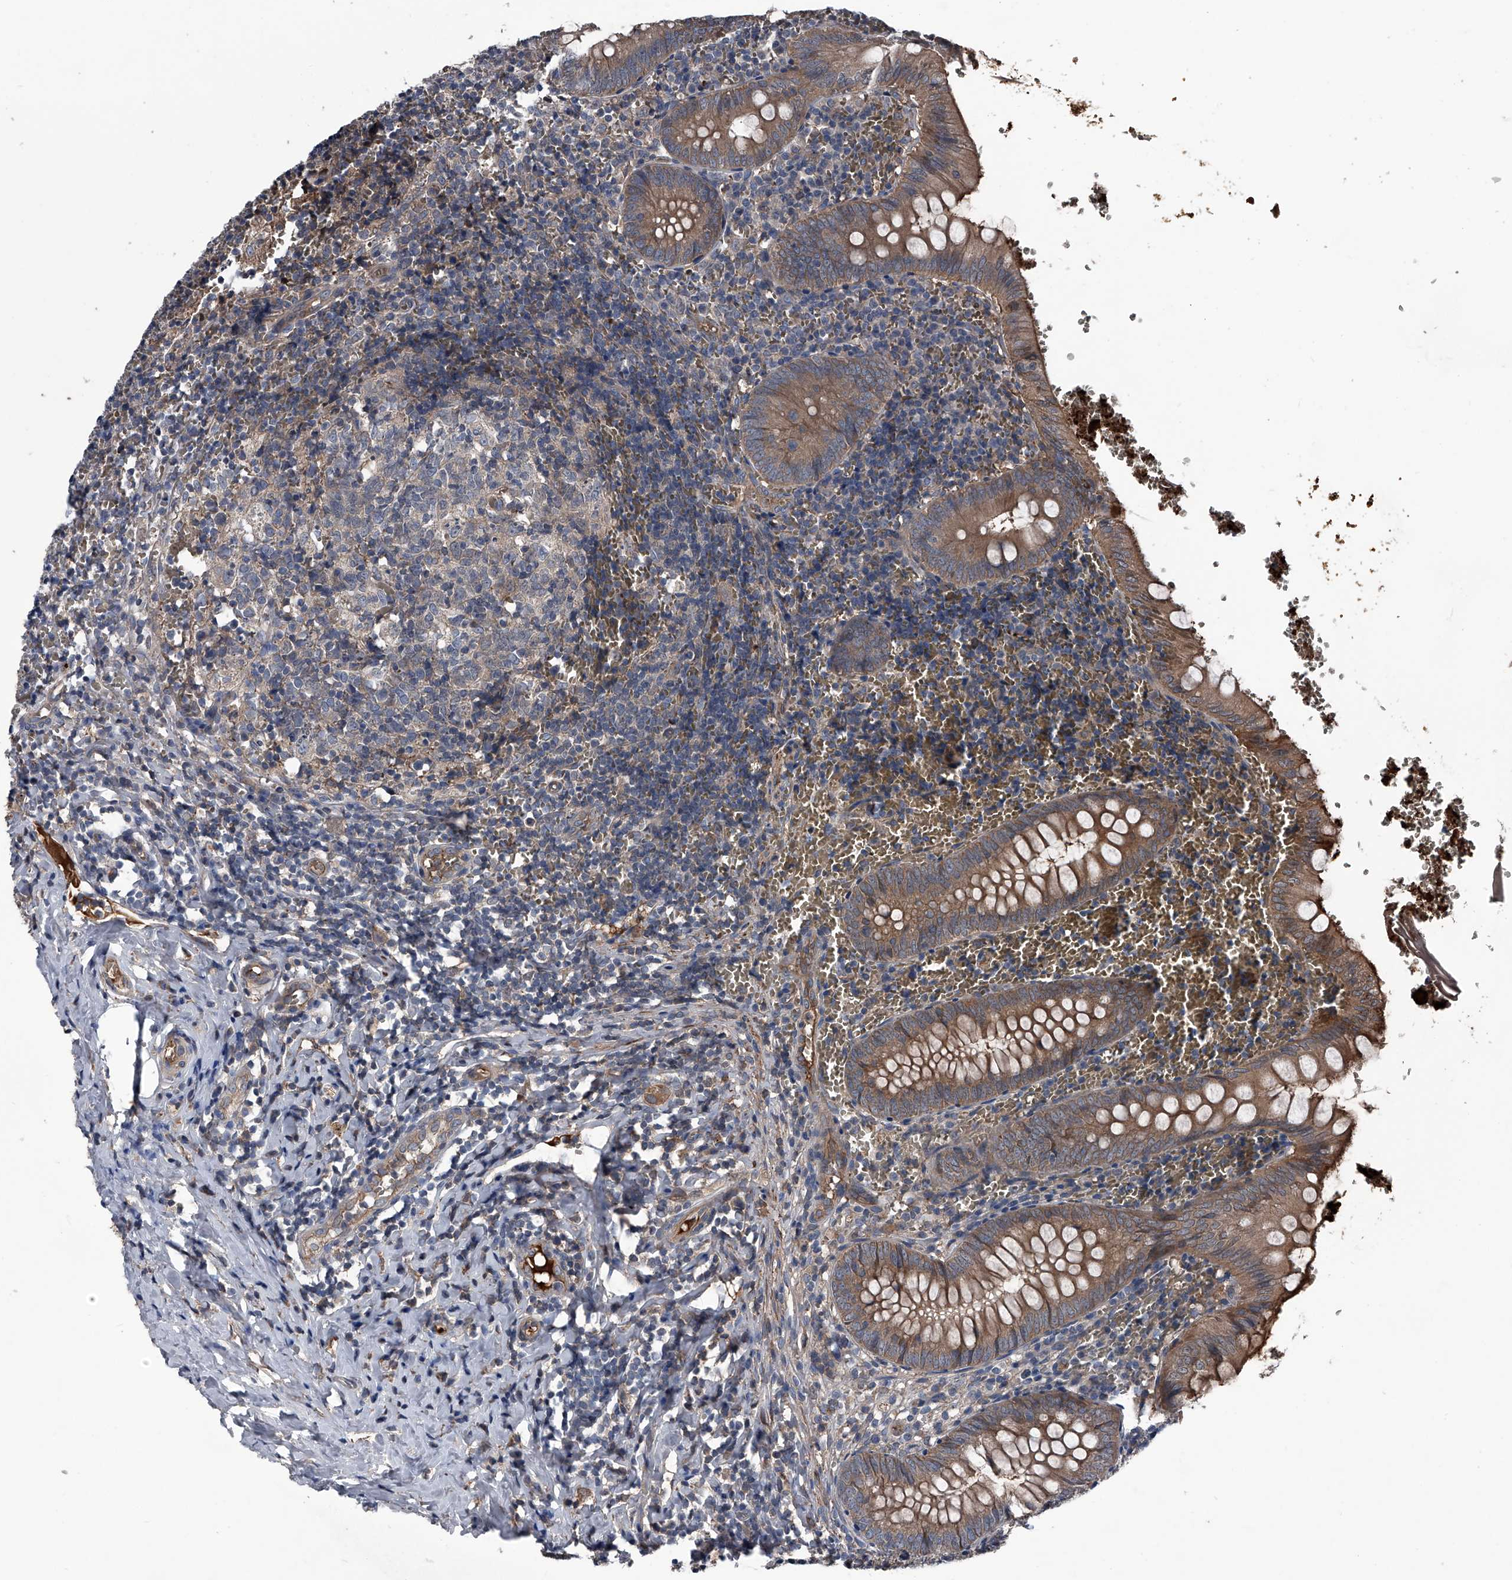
{"staining": {"intensity": "moderate", "quantity": ">75%", "location": "cytoplasmic/membranous"}, "tissue": "appendix", "cell_type": "Glandular cells", "image_type": "normal", "snomed": [{"axis": "morphology", "description": "Normal tissue, NOS"}, {"axis": "topography", "description": "Appendix"}], "caption": "A high-resolution histopathology image shows immunohistochemistry staining of unremarkable appendix, which shows moderate cytoplasmic/membranous expression in approximately >75% of glandular cells. Nuclei are stained in blue.", "gene": "KIF13A", "patient": {"sex": "male", "age": 8}}